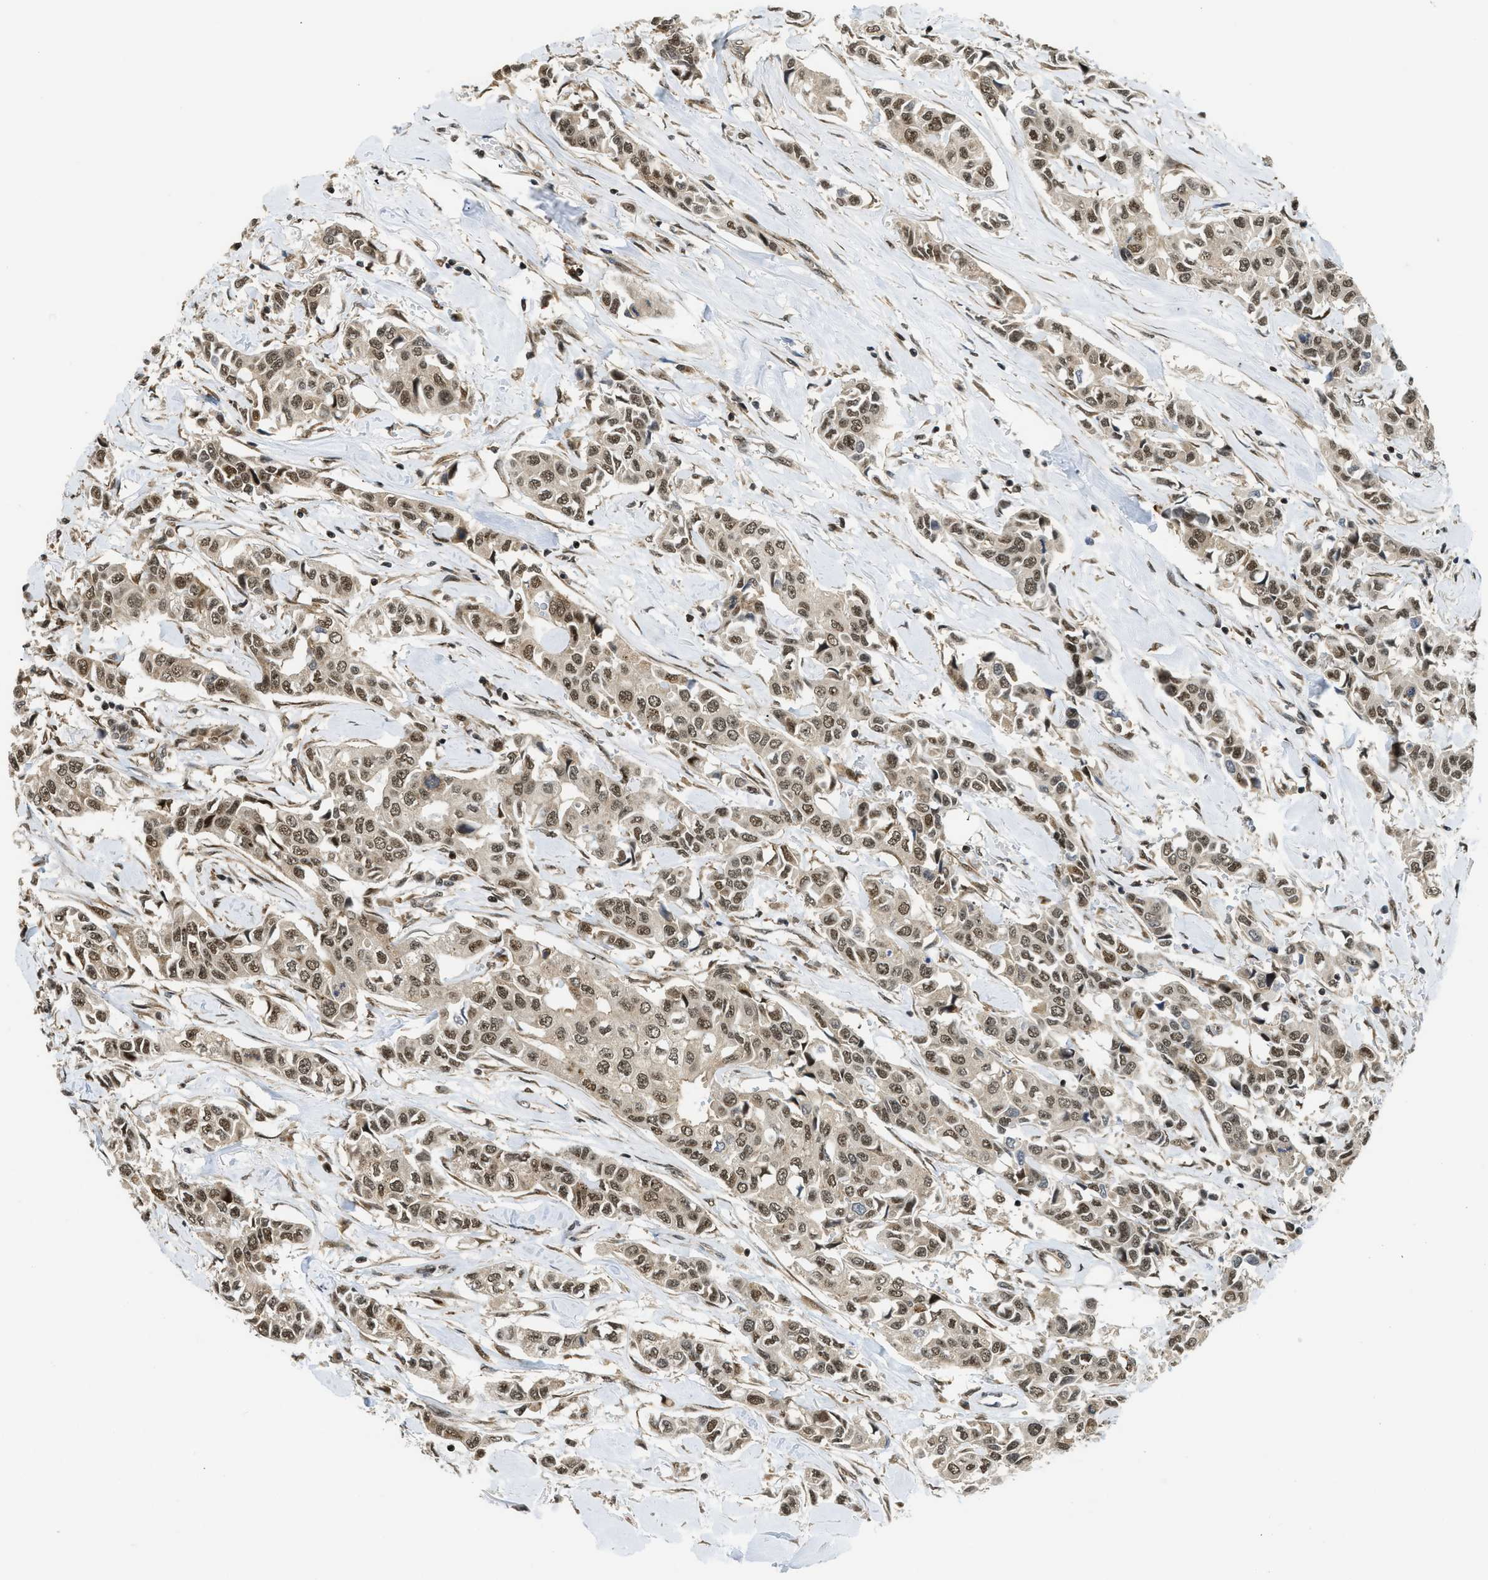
{"staining": {"intensity": "weak", "quantity": ">75%", "location": "cytoplasmic/membranous,nuclear"}, "tissue": "breast cancer", "cell_type": "Tumor cells", "image_type": "cancer", "snomed": [{"axis": "morphology", "description": "Duct carcinoma"}, {"axis": "topography", "description": "Breast"}], "caption": "Immunohistochemistry of breast cancer (infiltrating ductal carcinoma) displays low levels of weak cytoplasmic/membranous and nuclear expression in about >75% of tumor cells.", "gene": "TACC1", "patient": {"sex": "female", "age": 80}}